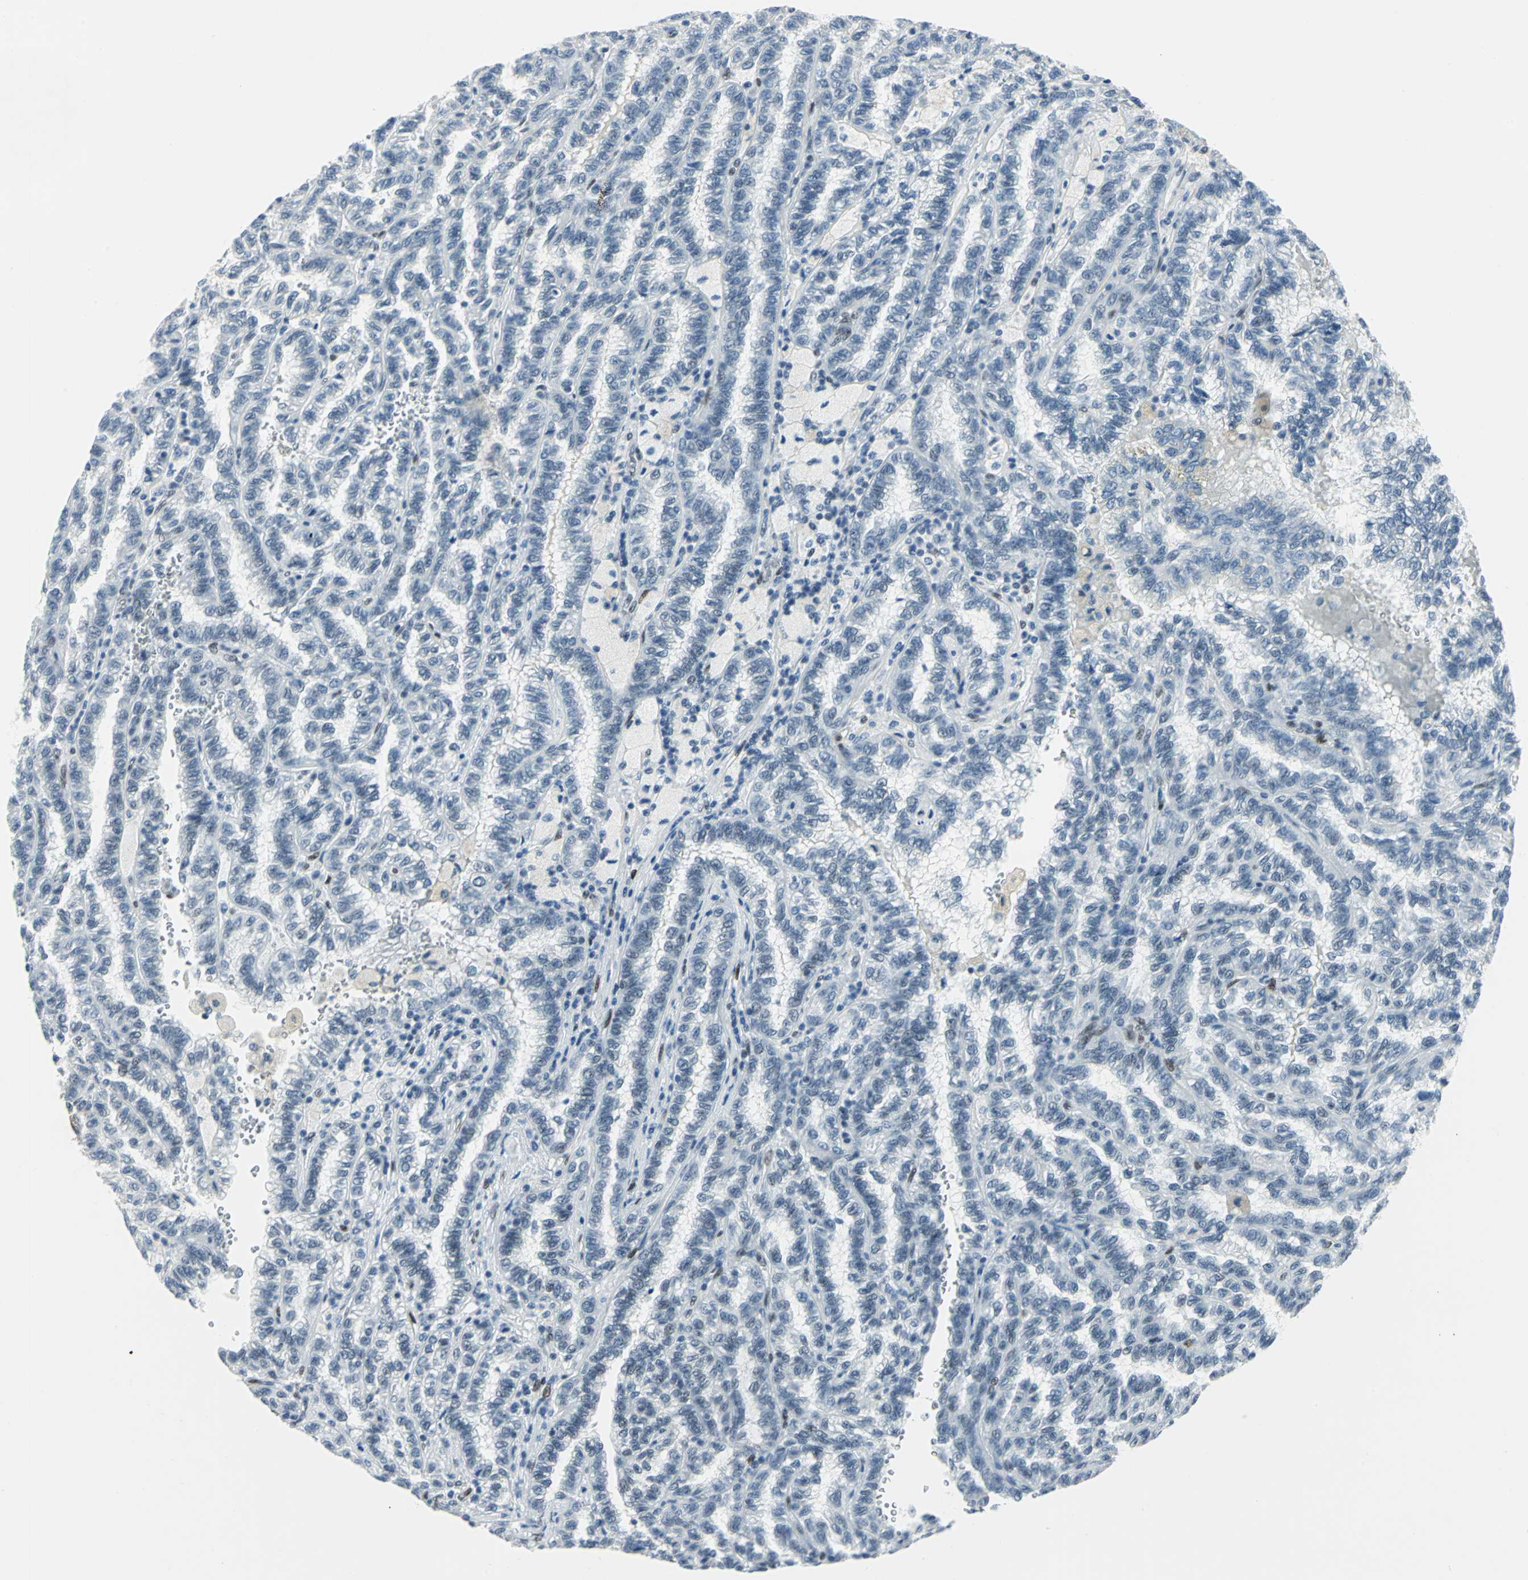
{"staining": {"intensity": "negative", "quantity": "none", "location": "none"}, "tissue": "renal cancer", "cell_type": "Tumor cells", "image_type": "cancer", "snomed": [{"axis": "morphology", "description": "Inflammation, NOS"}, {"axis": "morphology", "description": "Adenocarcinoma, NOS"}, {"axis": "topography", "description": "Kidney"}], "caption": "This is an IHC micrograph of renal cancer. There is no staining in tumor cells.", "gene": "MEIS2", "patient": {"sex": "male", "age": 68}}